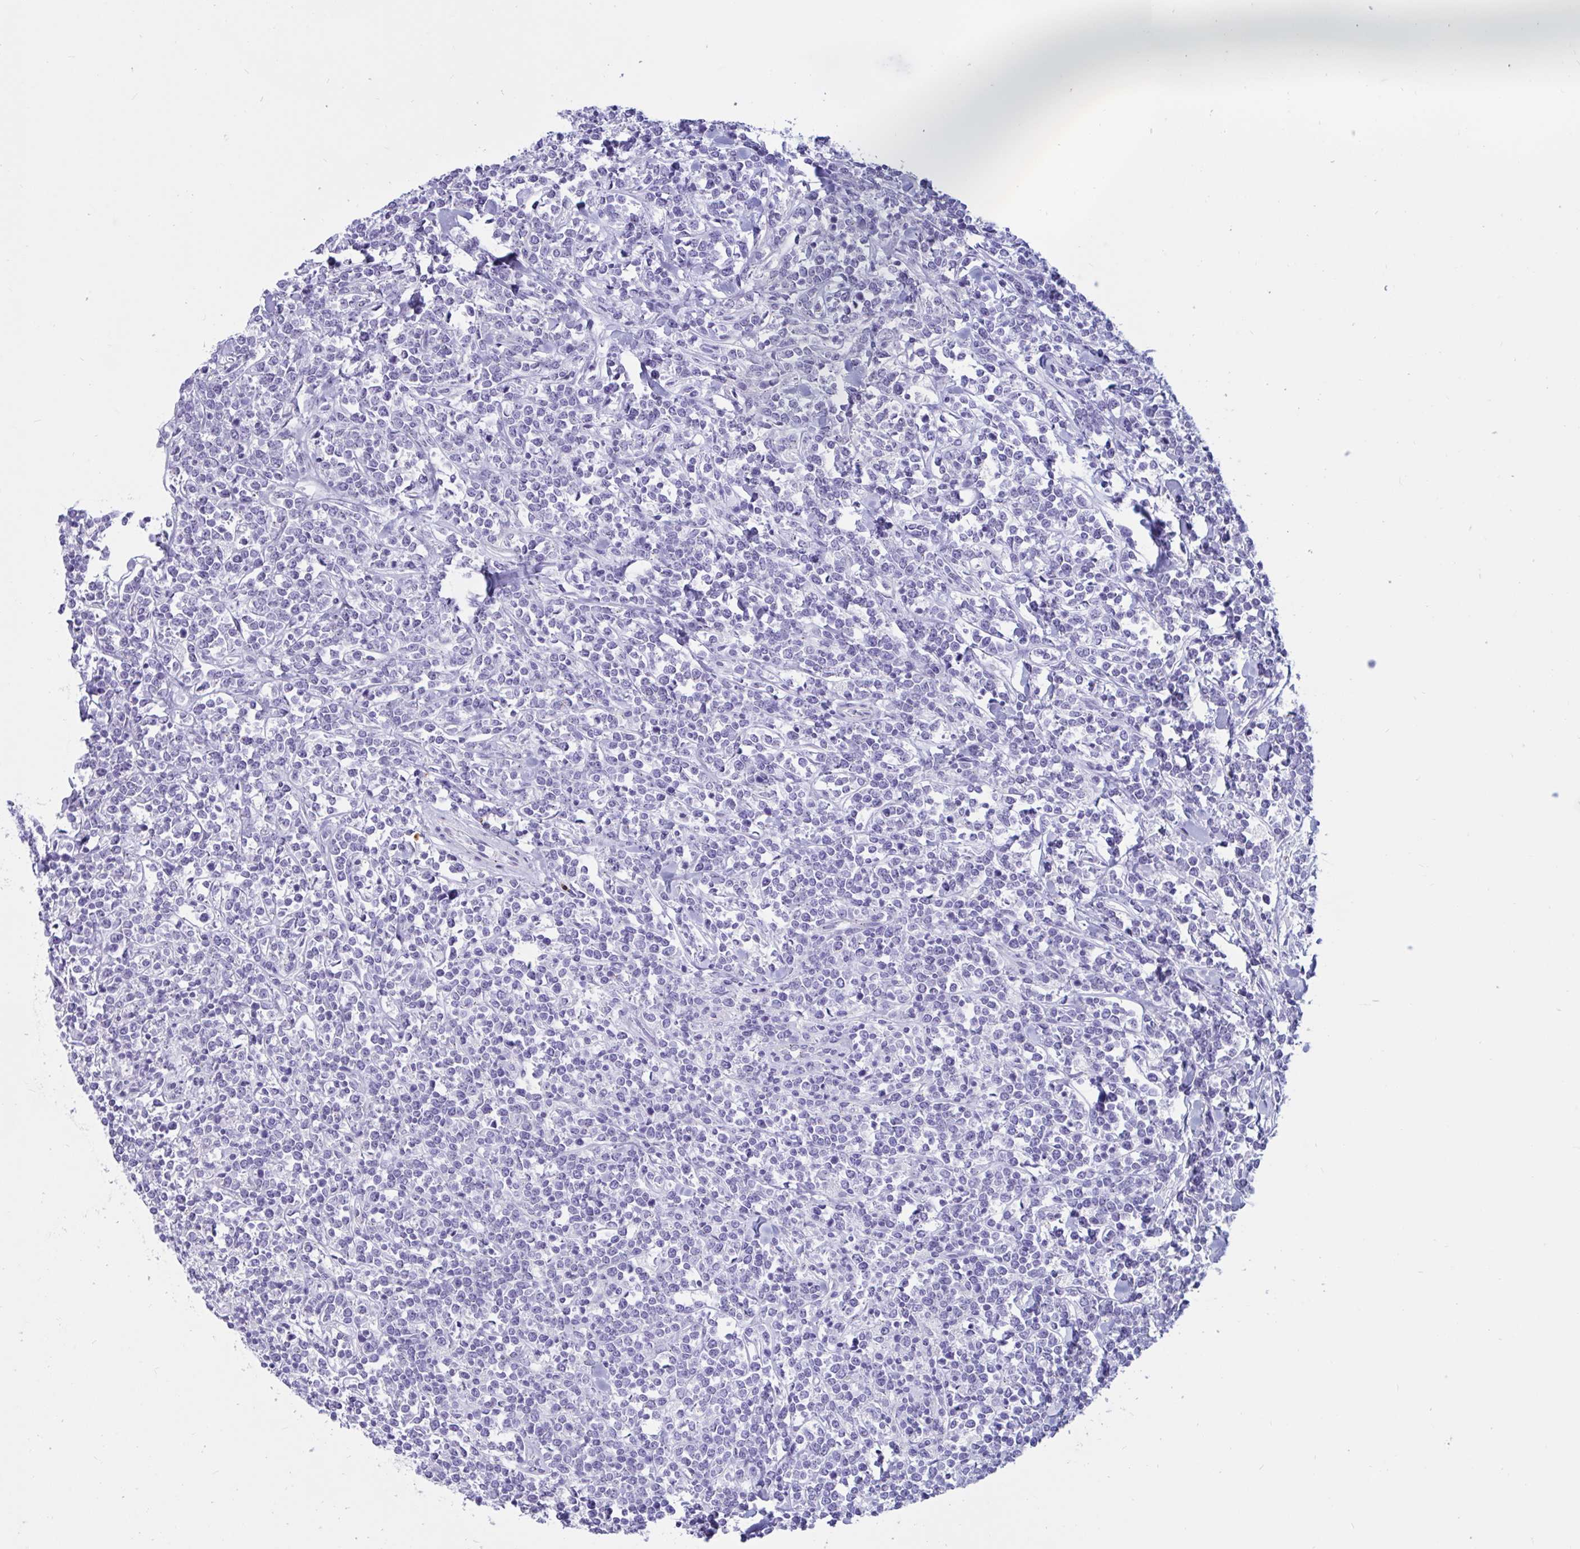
{"staining": {"intensity": "negative", "quantity": "none", "location": "none"}, "tissue": "lymphoma", "cell_type": "Tumor cells", "image_type": "cancer", "snomed": [{"axis": "morphology", "description": "Malignant lymphoma, non-Hodgkin's type, High grade"}, {"axis": "topography", "description": "Small intestine"}, {"axis": "topography", "description": "Colon"}], "caption": "A high-resolution histopathology image shows immunohistochemistry (IHC) staining of lymphoma, which shows no significant staining in tumor cells. The staining is performed using DAB (3,3'-diaminobenzidine) brown chromogen with nuclei counter-stained in using hematoxylin.", "gene": "RNASE3", "patient": {"sex": "male", "age": 8}}